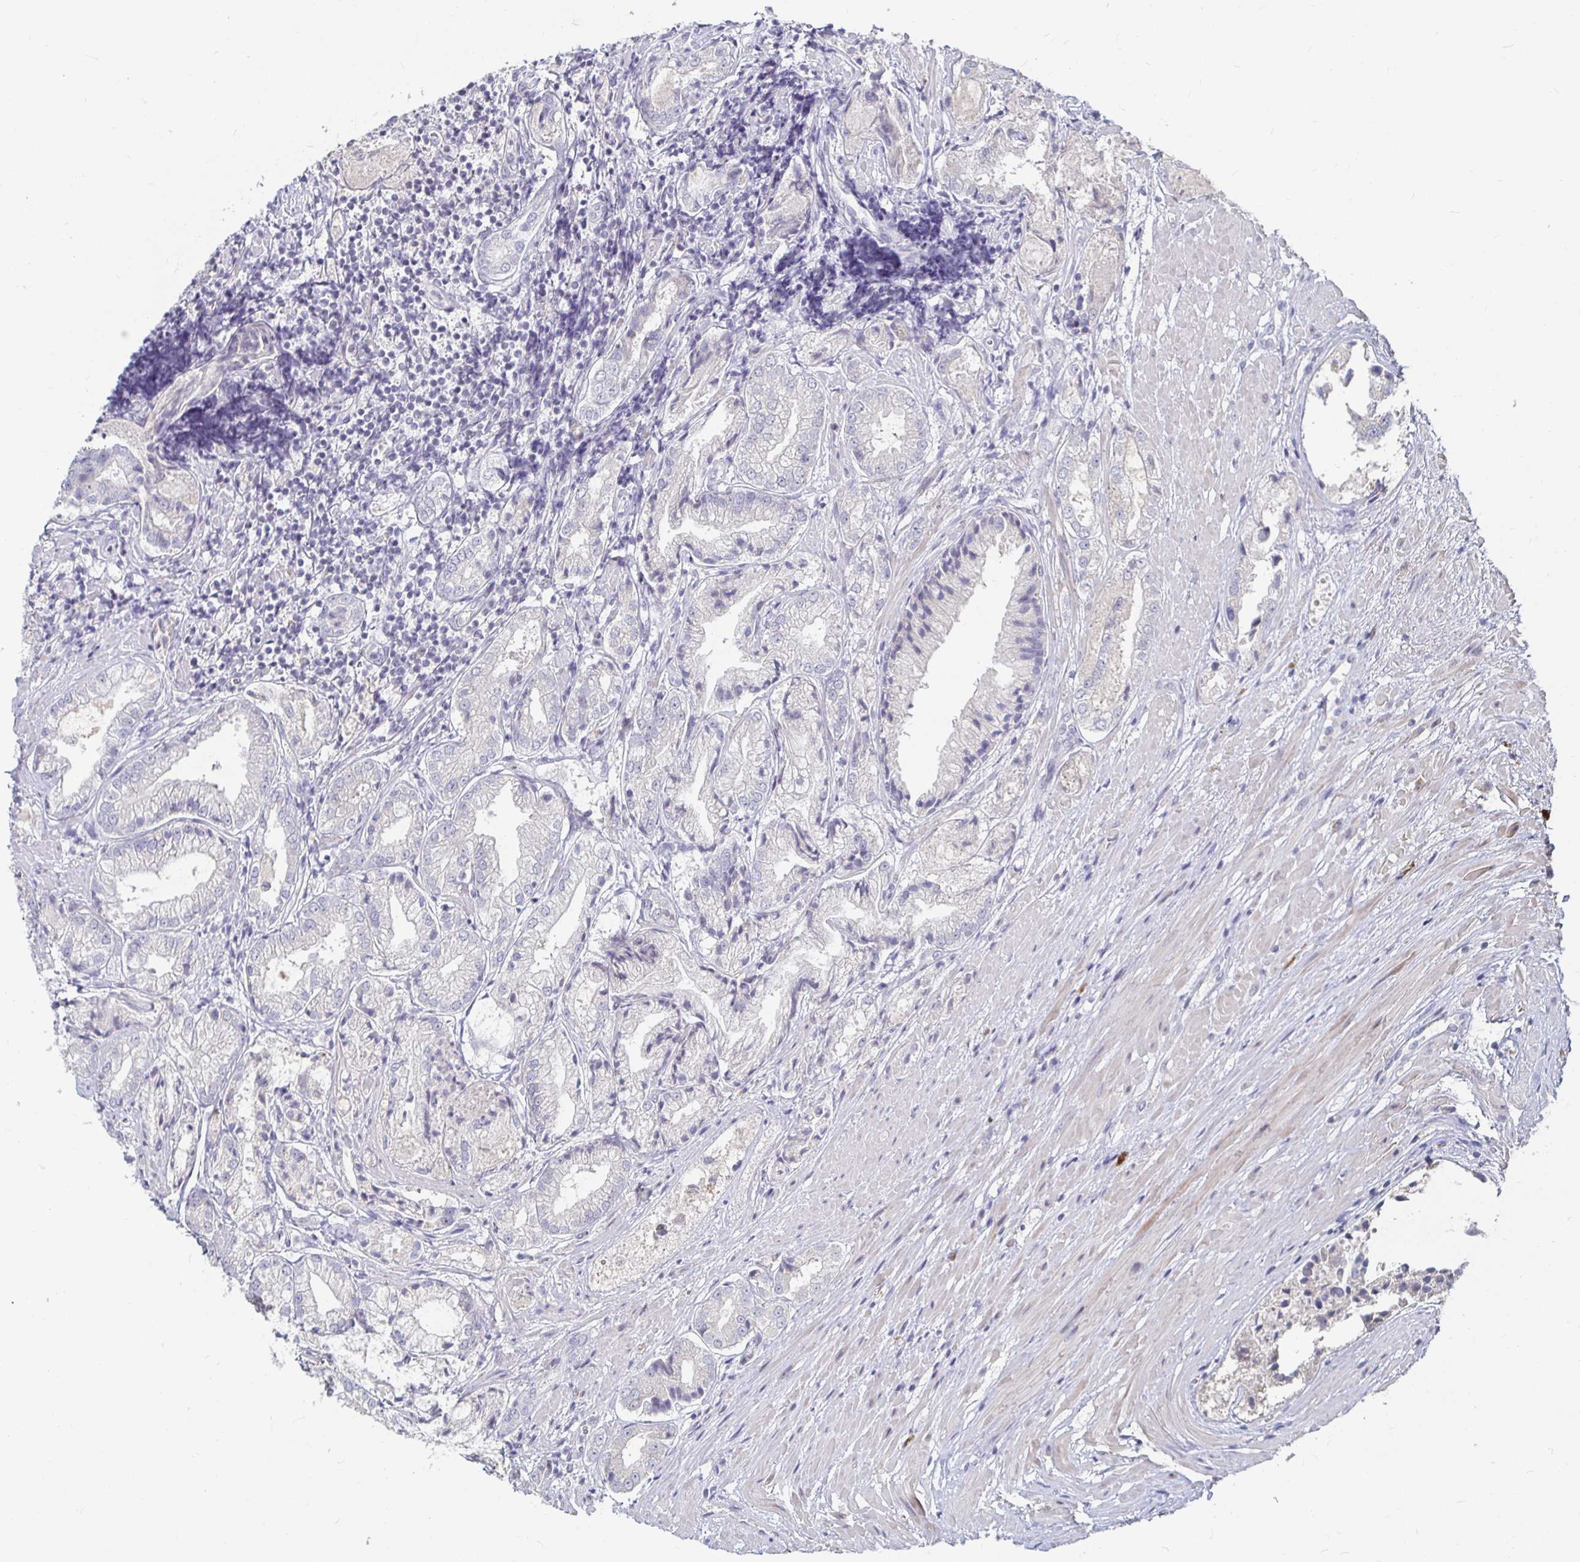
{"staining": {"intensity": "negative", "quantity": "none", "location": "none"}, "tissue": "prostate cancer", "cell_type": "Tumor cells", "image_type": "cancer", "snomed": [{"axis": "morphology", "description": "Adenocarcinoma, High grade"}, {"axis": "topography", "description": "Prostate"}], "caption": "Histopathology image shows no significant protein expression in tumor cells of prostate adenocarcinoma (high-grade). (DAB immunohistochemistry with hematoxylin counter stain).", "gene": "RNF144B", "patient": {"sex": "male", "age": 61}}